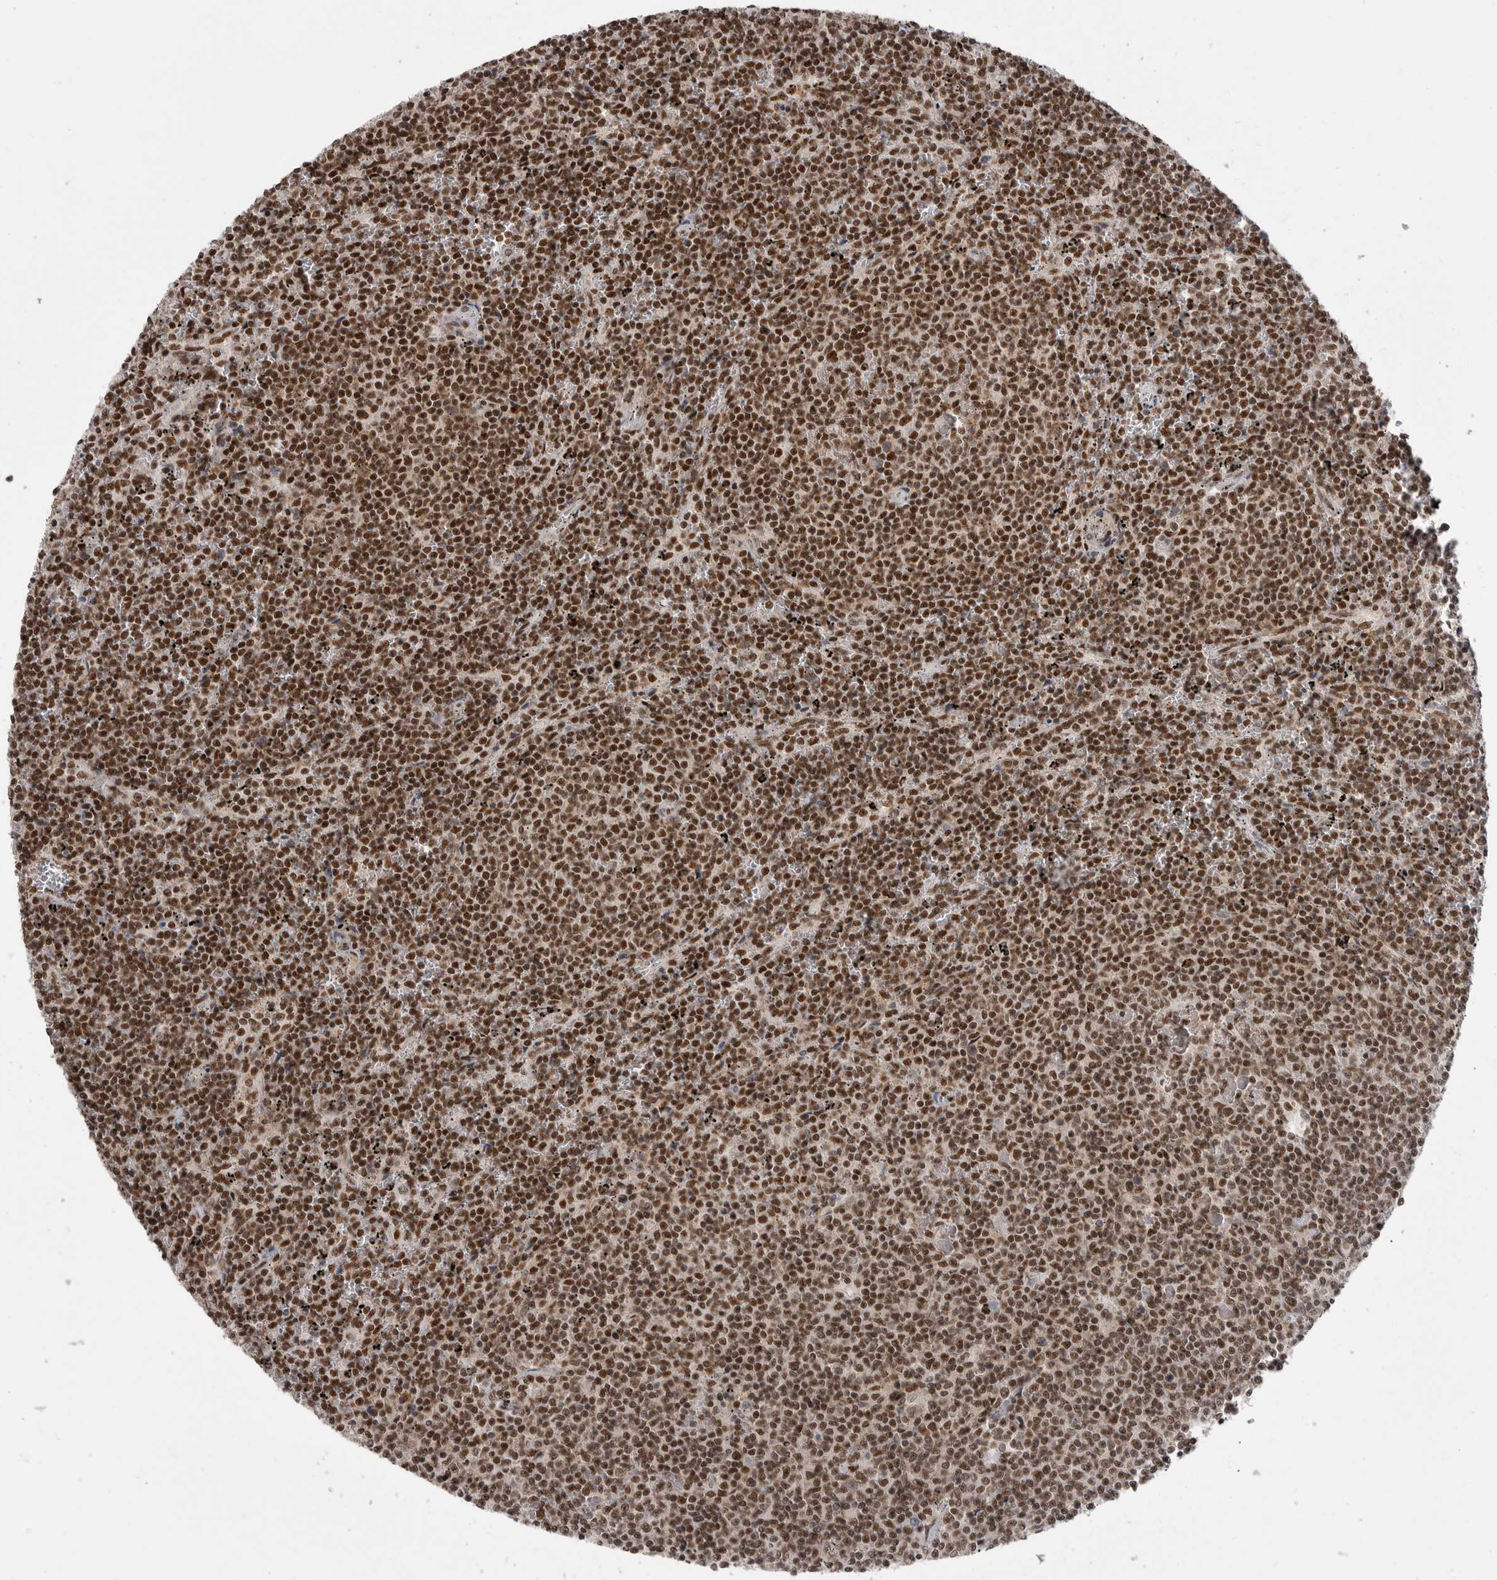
{"staining": {"intensity": "strong", "quantity": ">75%", "location": "nuclear"}, "tissue": "lymphoma", "cell_type": "Tumor cells", "image_type": "cancer", "snomed": [{"axis": "morphology", "description": "Malignant lymphoma, non-Hodgkin's type, Low grade"}, {"axis": "topography", "description": "Spleen"}], "caption": "A brown stain shows strong nuclear staining of a protein in lymphoma tumor cells.", "gene": "PPP1R8", "patient": {"sex": "female", "age": 50}}